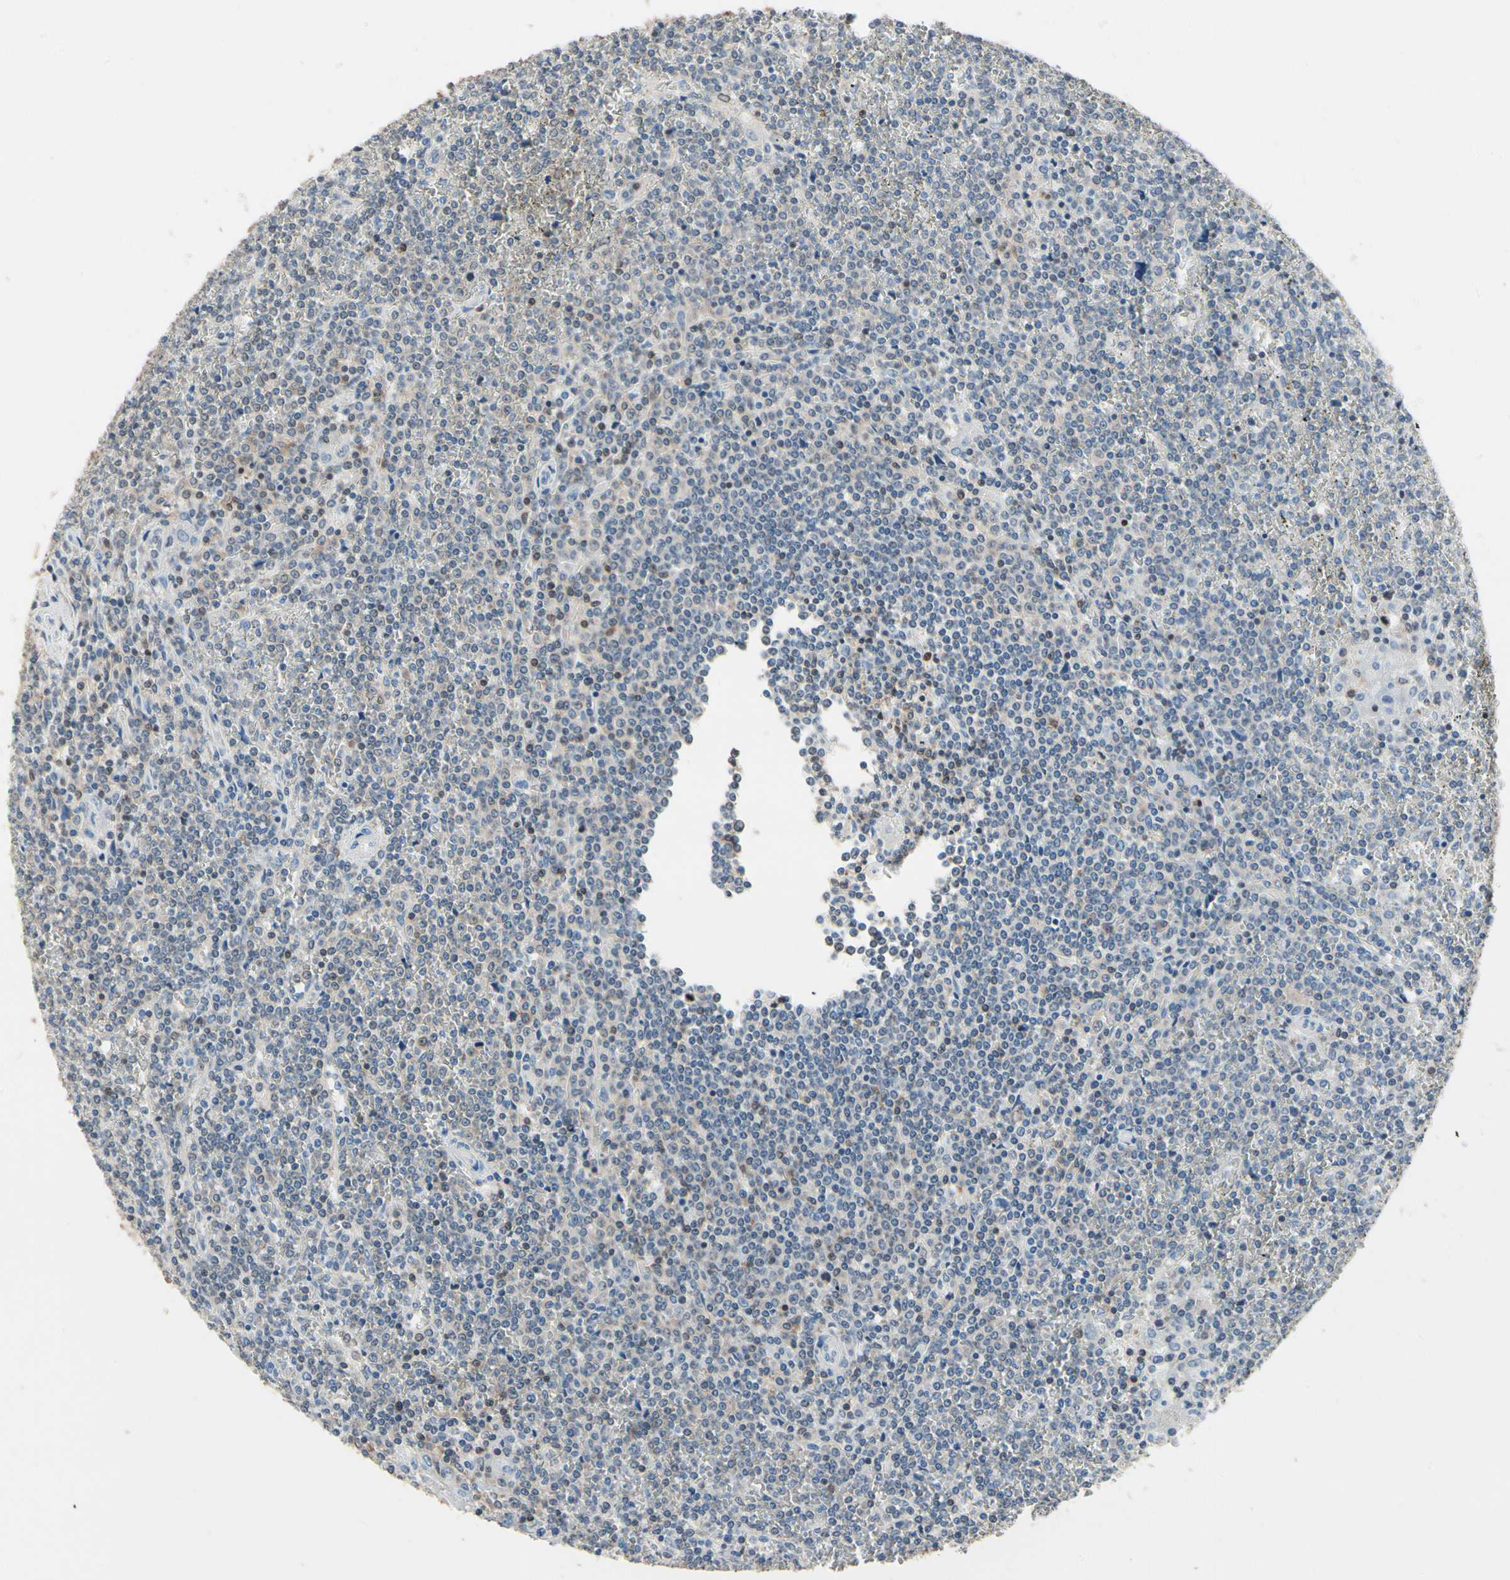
{"staining": {"intensity": "weak", "quantity": "<25%", "location": "cytoplasmic/membranous"}, "tissue": "lymphoma", "cell_type": "Tumor cells", "image_type": "cancer", "snomed": [{"axis": "morphology", "description": "Malignant lymphoma, non-Hodgkin's type, Low grade"}, {"axis": "topography", "description": "Spleen"}], "caption": "Human low-grade malignant lymphoma, non-Hodgkin's type stained for a protein using immunohistochemistry (IHC) demonstrates no positivity in tumor cells.", "gene": "NFATC2", "patient": {"sex": "female", "age": 19}}